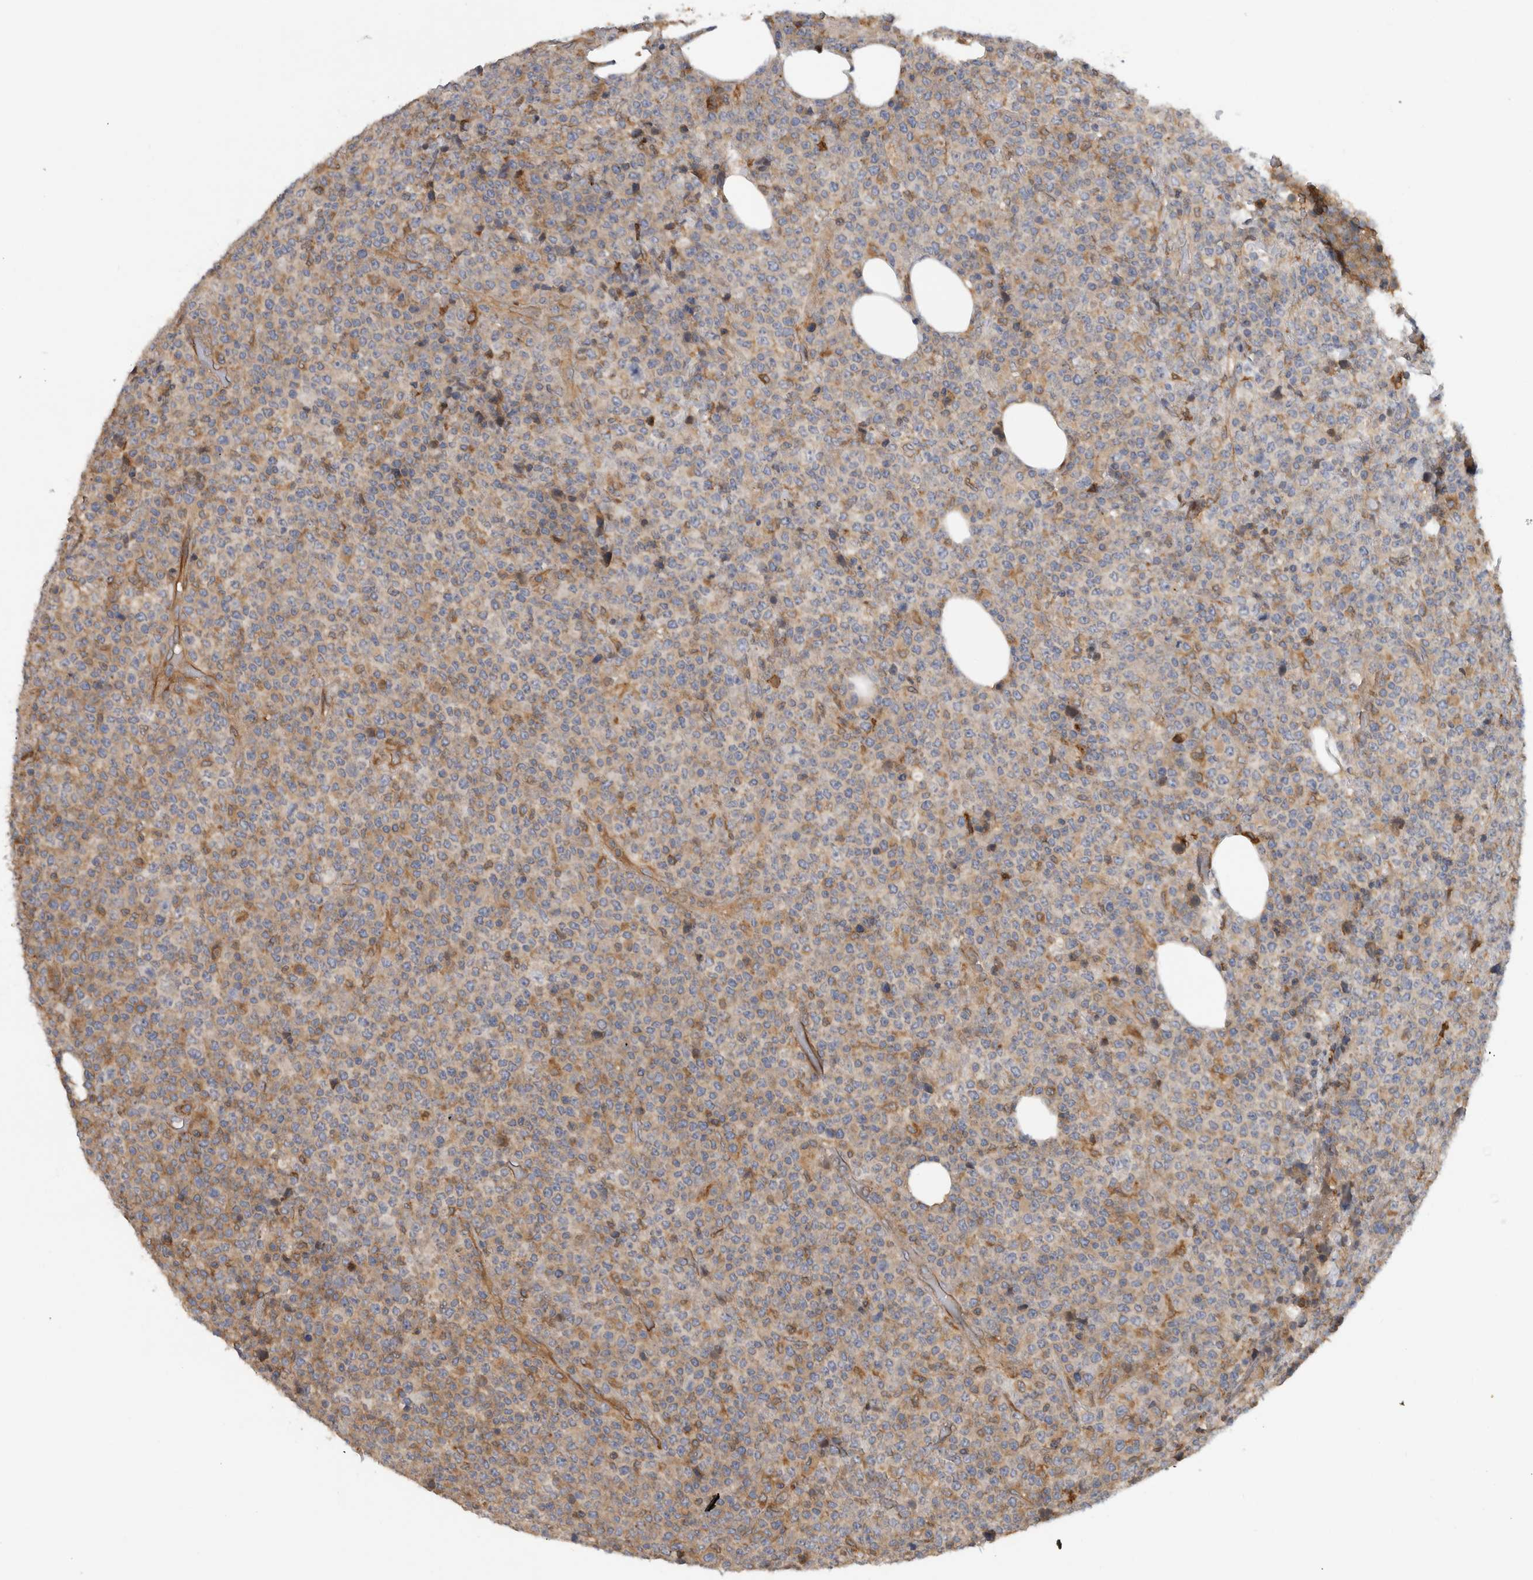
{"staining": {"intensity": "negative", "quantity": "none", "location": "none"}, "tissue": "lymphoma", "cell_type": "Tumor cells", "image_type": "cancer", "snomed": [{"axis": "morphology", "description": "Malignant lymphoma, non-Hodgkin's type, High grade"}, {"axis": "topography", "description": "Lymph node"}], "caption": "Immunohistochemistry photomicrograph of neoplastic tissue: lymphoma stained with DAB (3,3'-diaminobenzidine) reveals no significant protein positivity in tumor cells.", "gene": "PARP6", "patient": {"sex": "male", "age": 13}}